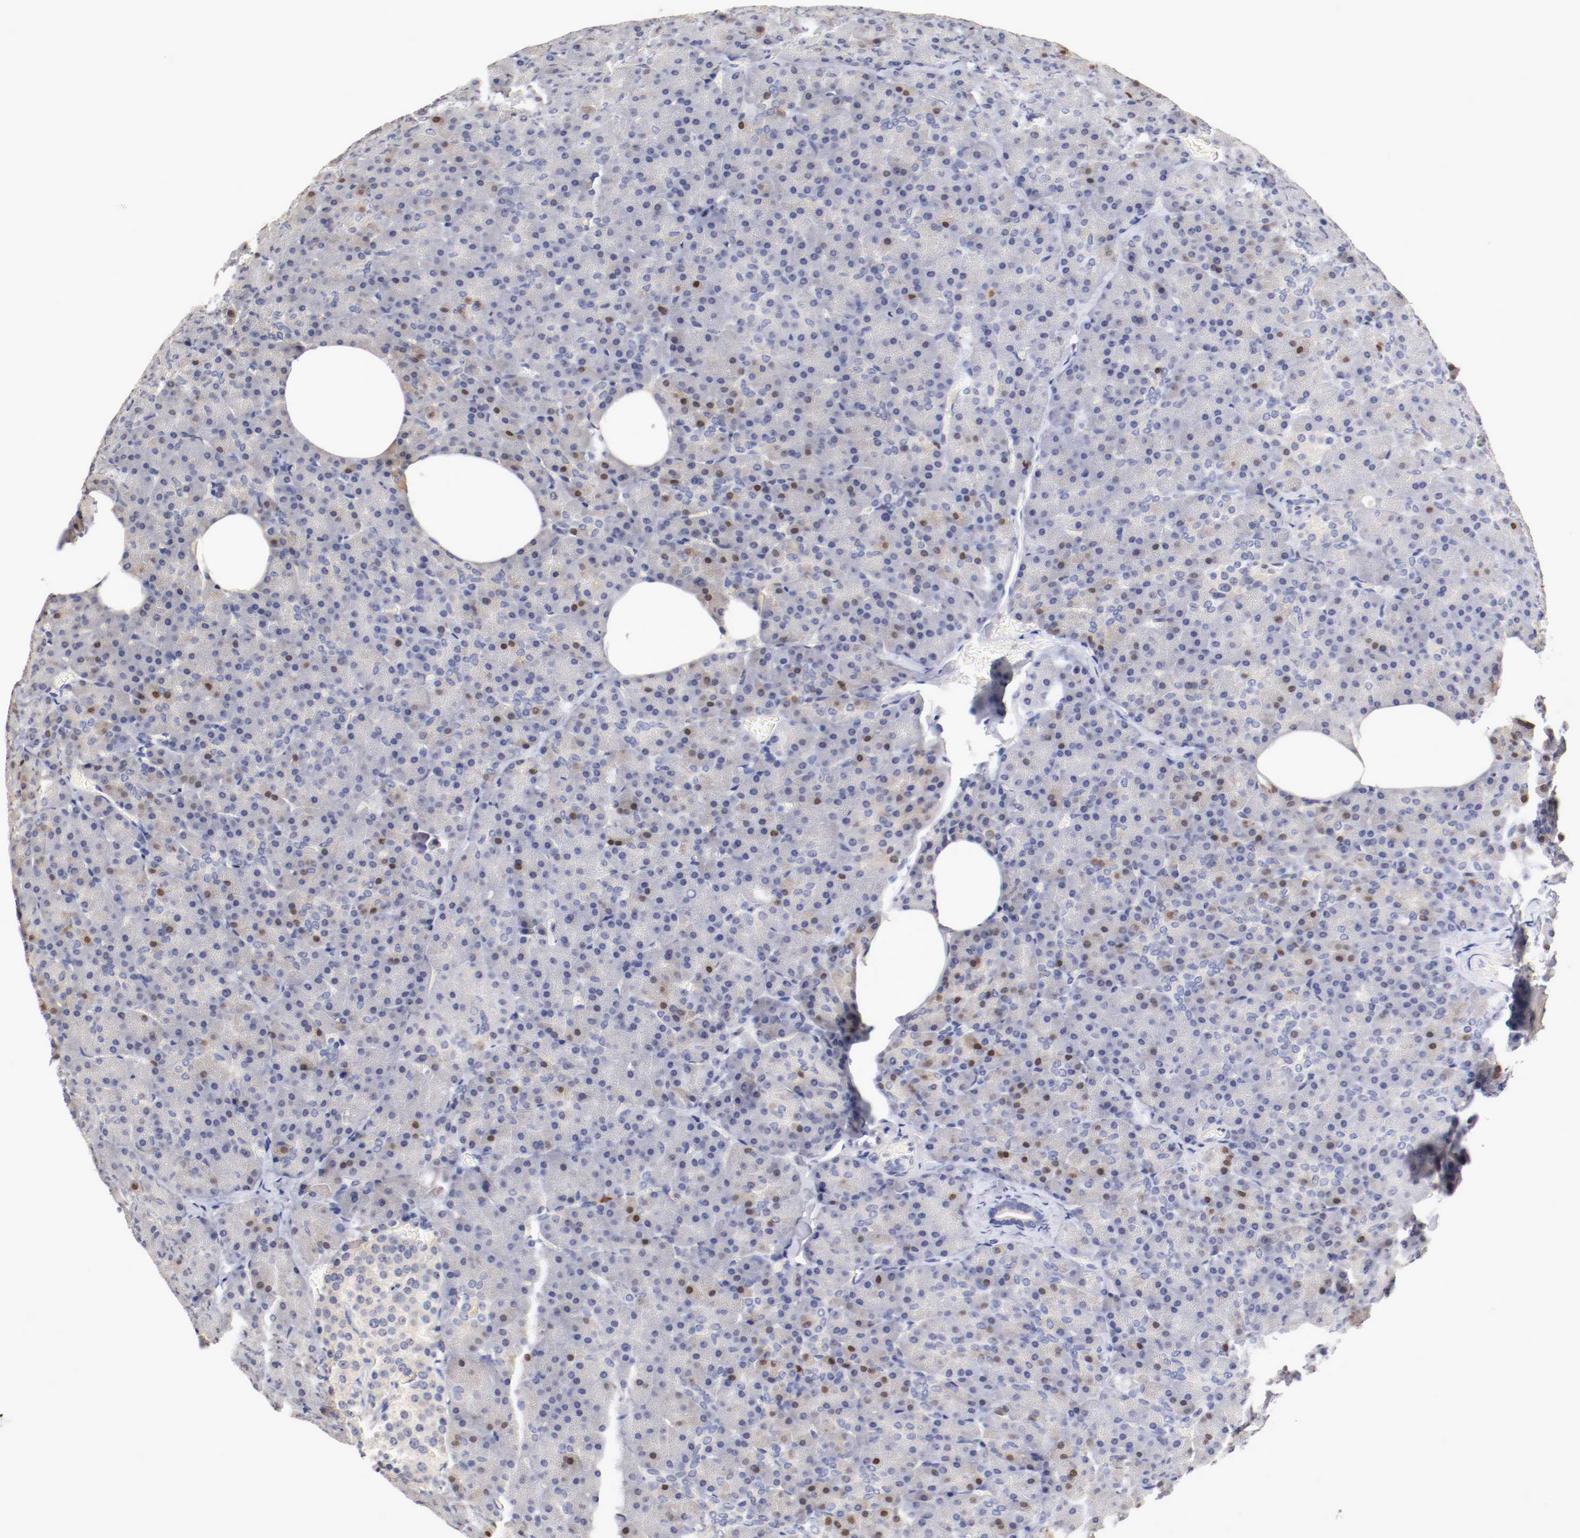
{"staining": {"intensity": "strong", "quantity": "<25%", "location": "nuclear"}, "tissue": "pancreas", "cell_type": "Exocrine glandular cells", "image_type": "normal", "snomed": [{"axis": "morphology", "description": "Normal tissue, NOS"}, {"axis": "topography", "description": "Pancreas"}], "caption": "Exocrine glandular cells demonstrate medium levels of strong nuclear staining in approximately <25% of cells in normal pancreas. Immunohistochemistry (ihc) stains the protein of interest in brown and the nuclei are stained blue.", "gene": "CEBPE", "patient": {"sex": "female", "age": 35}}